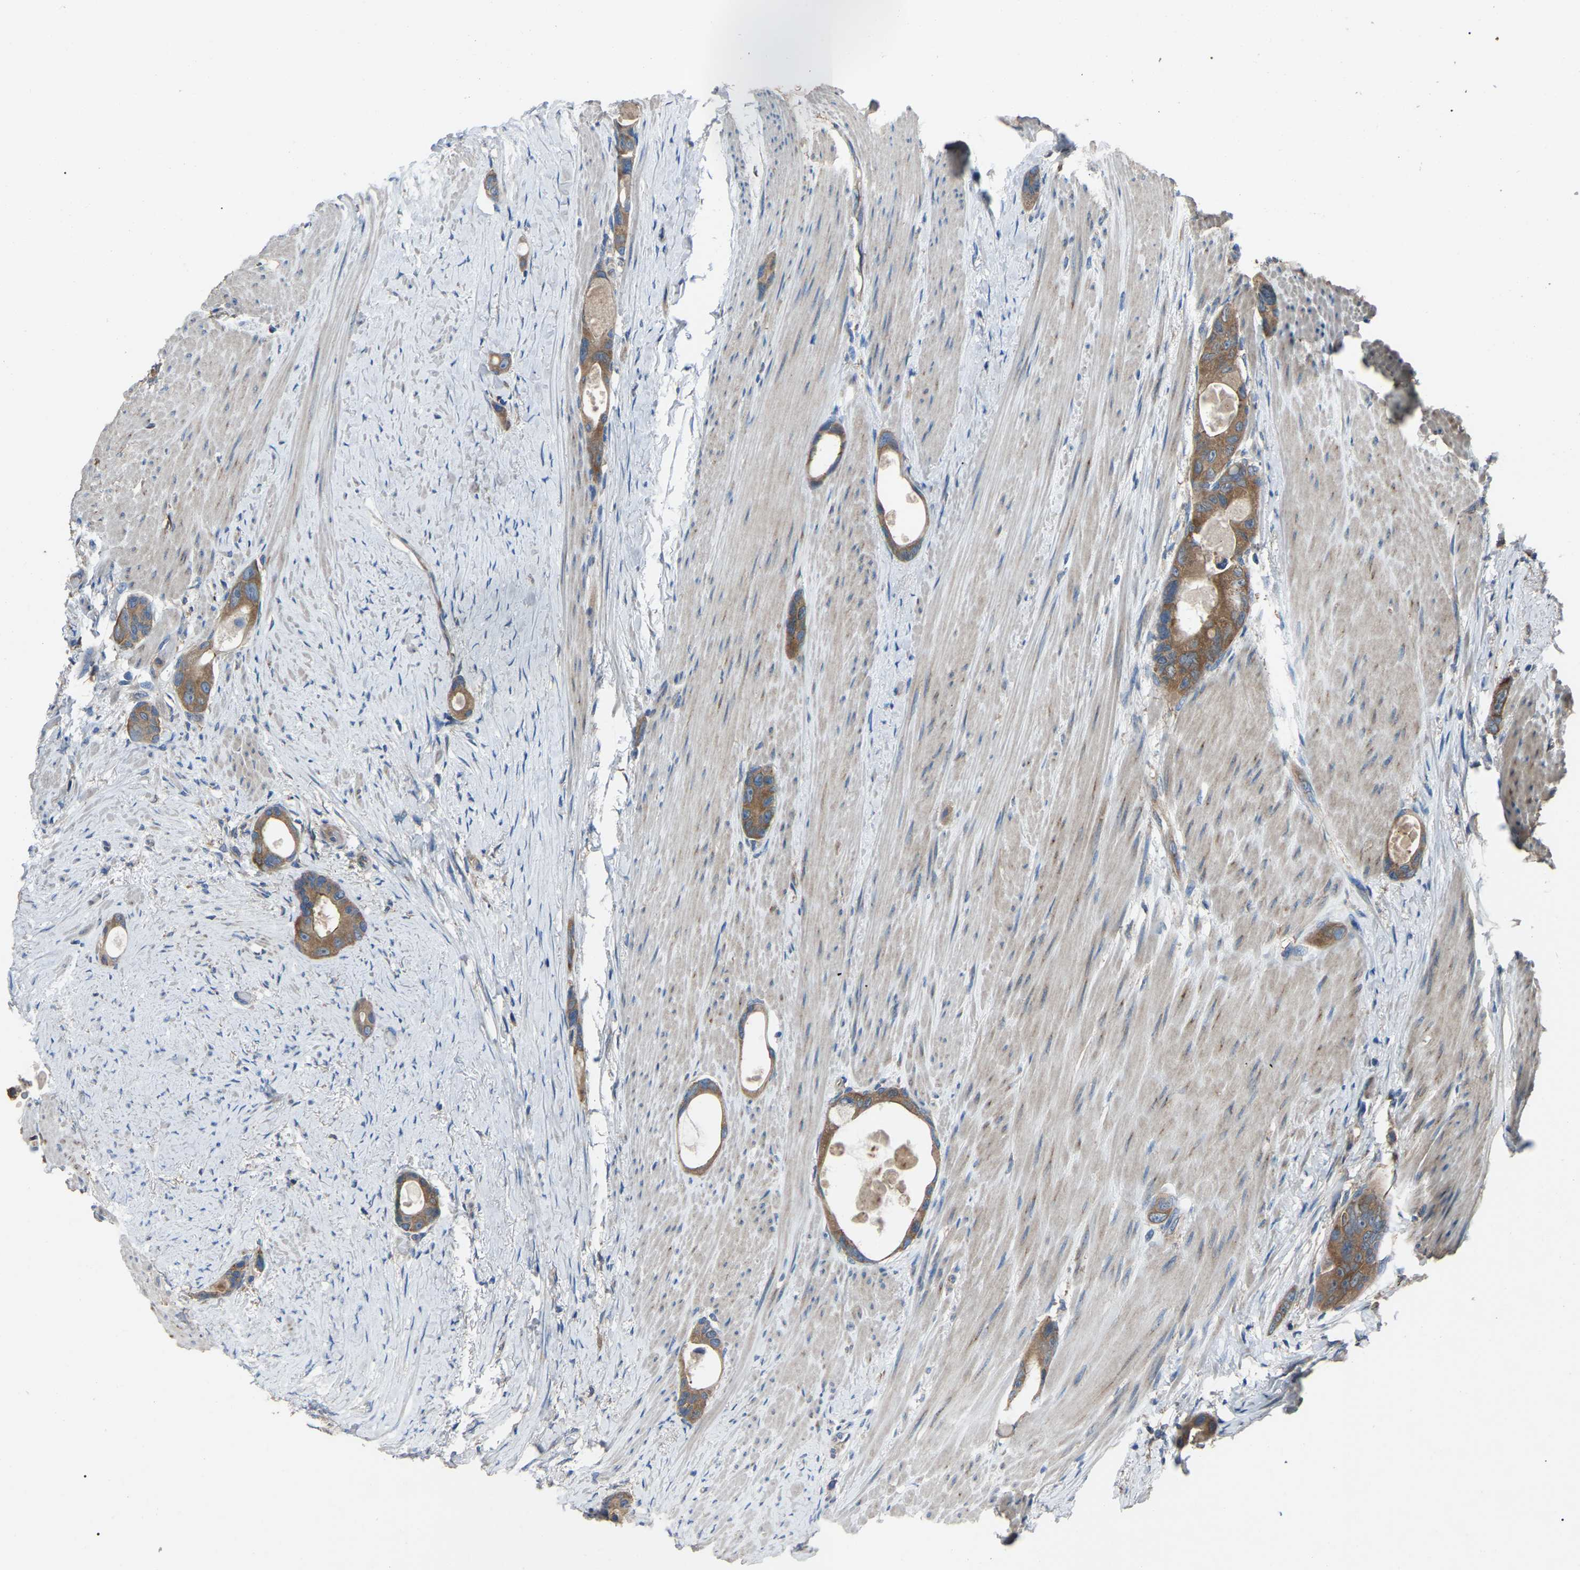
{"staining": {"intensity": "moderate", "quantity": ">75%", "location": "cytoplasmic/membranous"}, "tissue": "colorectal cancer", "cell_type": "Tumor cells", "image_type": "cancer", "snomed": [{"axis": "morphology", "description": "Adenocarcinoma, NOS"}, {"axis": "topography", "description": "Rectum"}], "caption": "Immunohistochemical staining of human colorectal adenocarcinoma reveals medium levels of moderate cytoplasmic/membranous positivity in about >75% of tumor cells.", "gene": "AIMP1", "patient": {"sex": "male", "age": 51}}